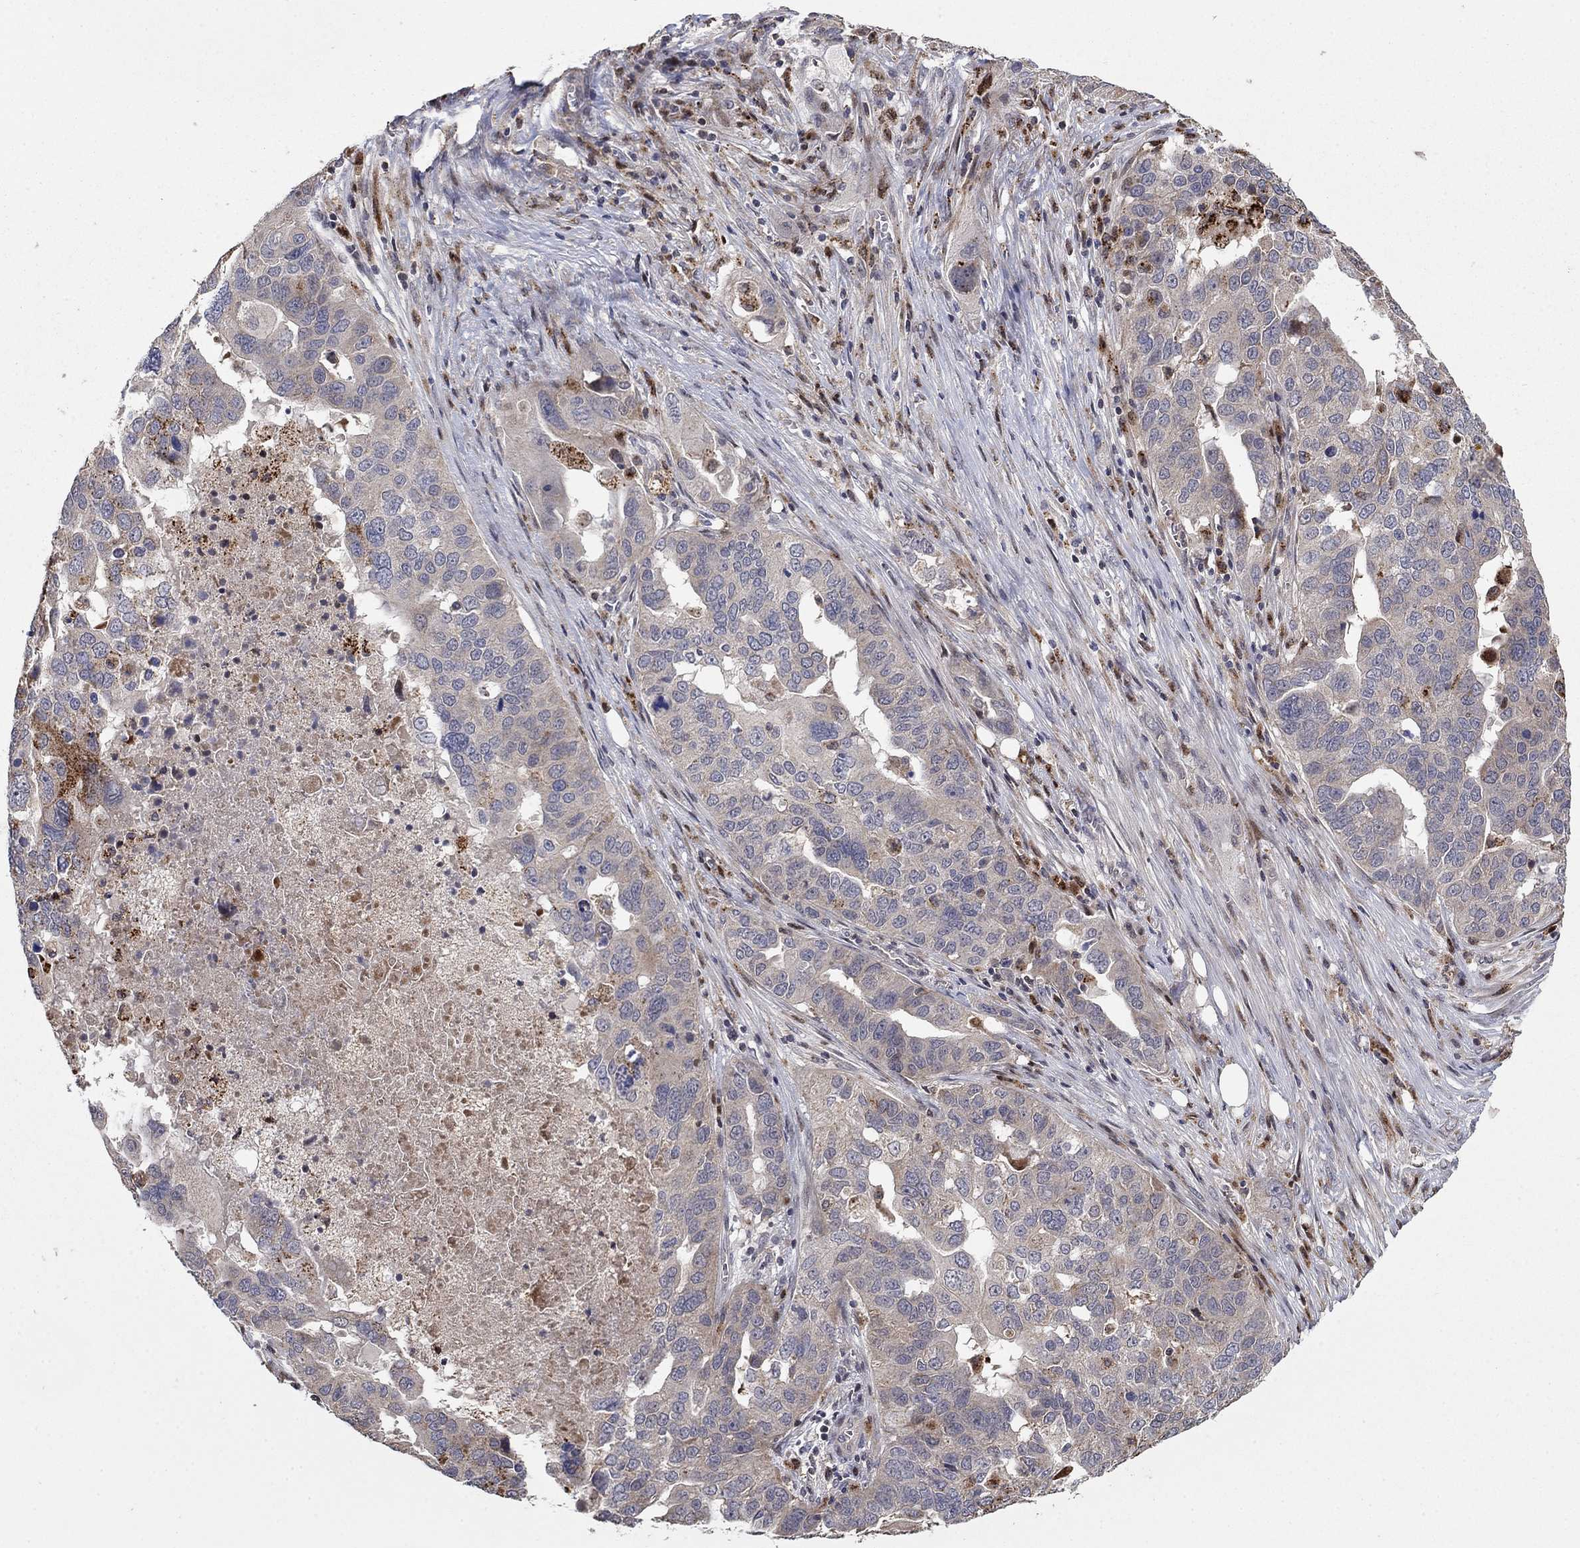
{"staining": {"intensity": "weak", "quantity": "25%-75%", "location": "cytoplasmic/membranous"}, "tissue": "ovarian cancer", "cell_type": "Tumor cells", "image_type": "cancer", "snomed": [{"axis": "morphology", "description": "Carcinoma, endometroid"}, {"axis": "topography", "description": "Soft tissue"}, {"axis": "topography", "description": "Ovary"}], "caption": "High-power microscopy captured an IHC histopathology image of ovarian cancer, revealing weak cytoplasmic/membranous positivity in approximately 25%-75% of tumor cells.", "gene": "LPCAT4", "patient": {"sex": "female", "age": 52}}